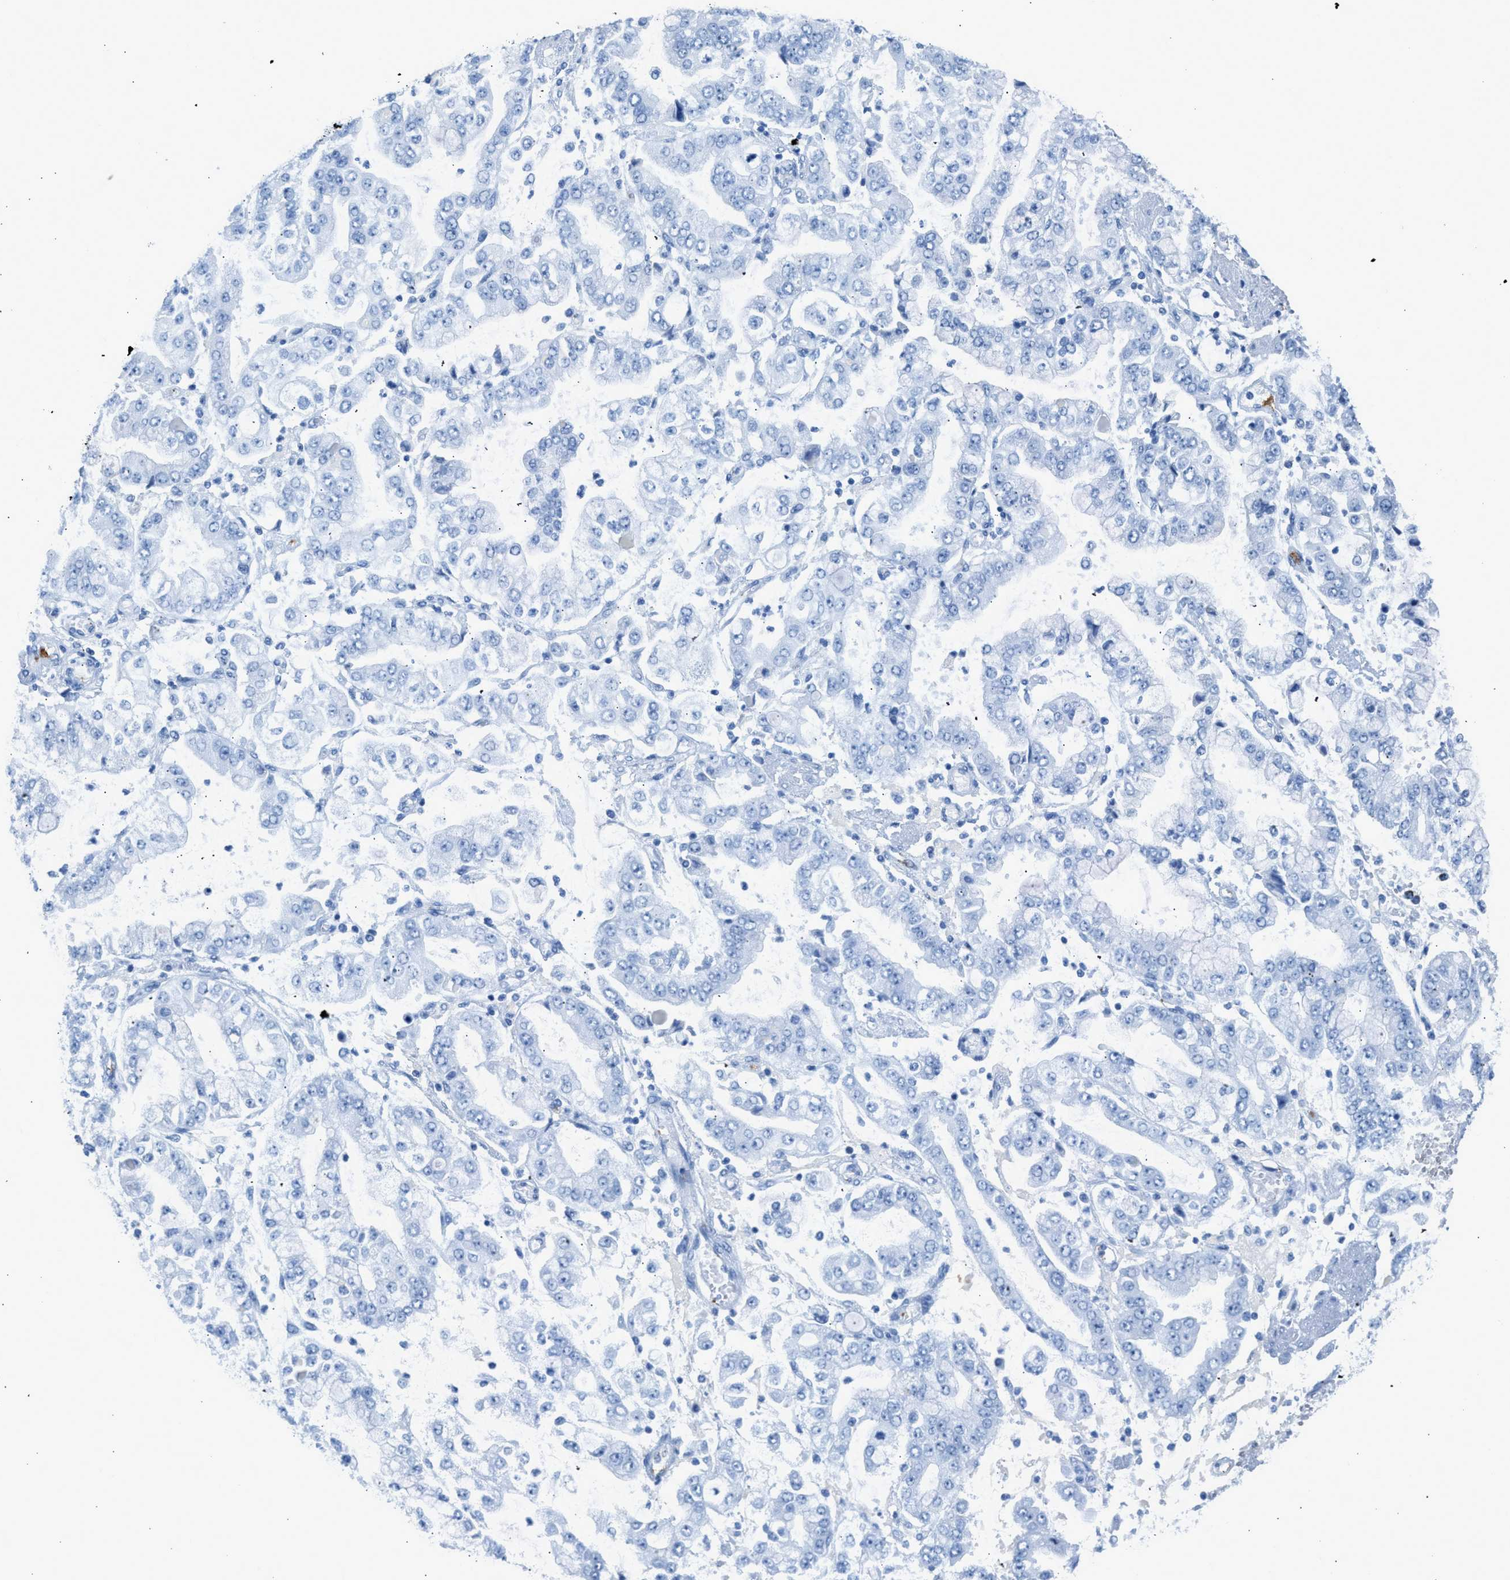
{"staining": {"intensity": "negative", "quantity": "none", "location": "none"}, "tissue": "stomach cancer", "cell_type": "Tumor cells", "image_type": "cancer", "snomed": [{"axis": "morphology", "description": "Adenocarcinoma, NOS"}, {"axis": "topography", "description": "Stomach"}], "caption": "IHC of human stomach adenocarcinoma demonstrates no positivity in tumor cells.", "gene": "FAIM2", "patient": {"sex": "male", "age": 76}}